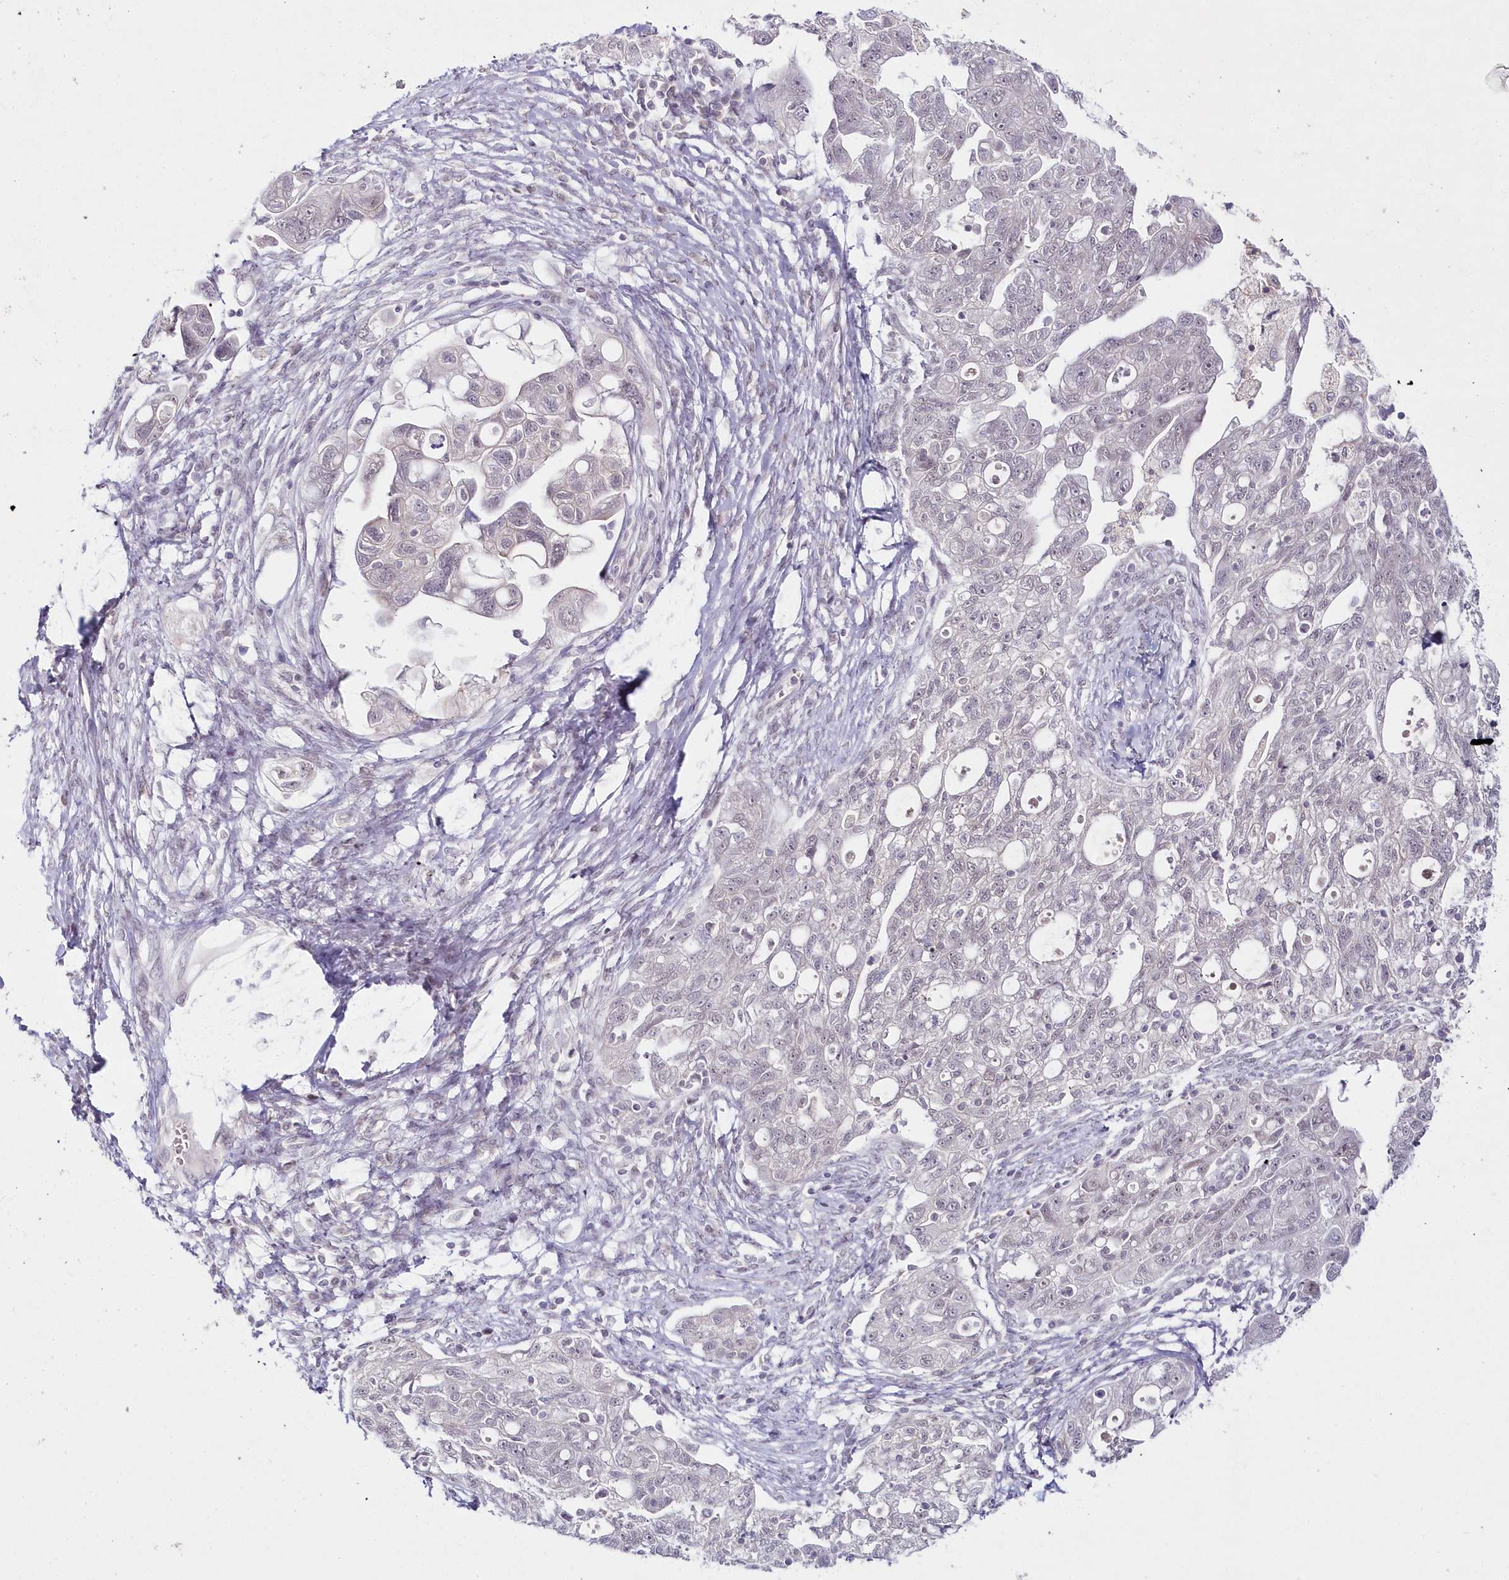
{"staining": {"intensity": "negative", "quantity": "none", "location": "none"}, "tissue": "ovarian cancer", "cell_type": "Tumor cells", "image_type": "cancer", "snomed": [{"axis": "morphology", "description": "Carcinoma, NOS"}, {"axis": "morphology", "description": "Cystadenocarcinoma, serous, NOS"}, {"axis": "topography", "description": "Ovary"}], "caption": "Ovarian cancer (carcinoma) stained for a protein using IHC reveals no positivity tumor cells.", "gene": "HYCC2", "patient": {"sex": "female", "age": 69}}